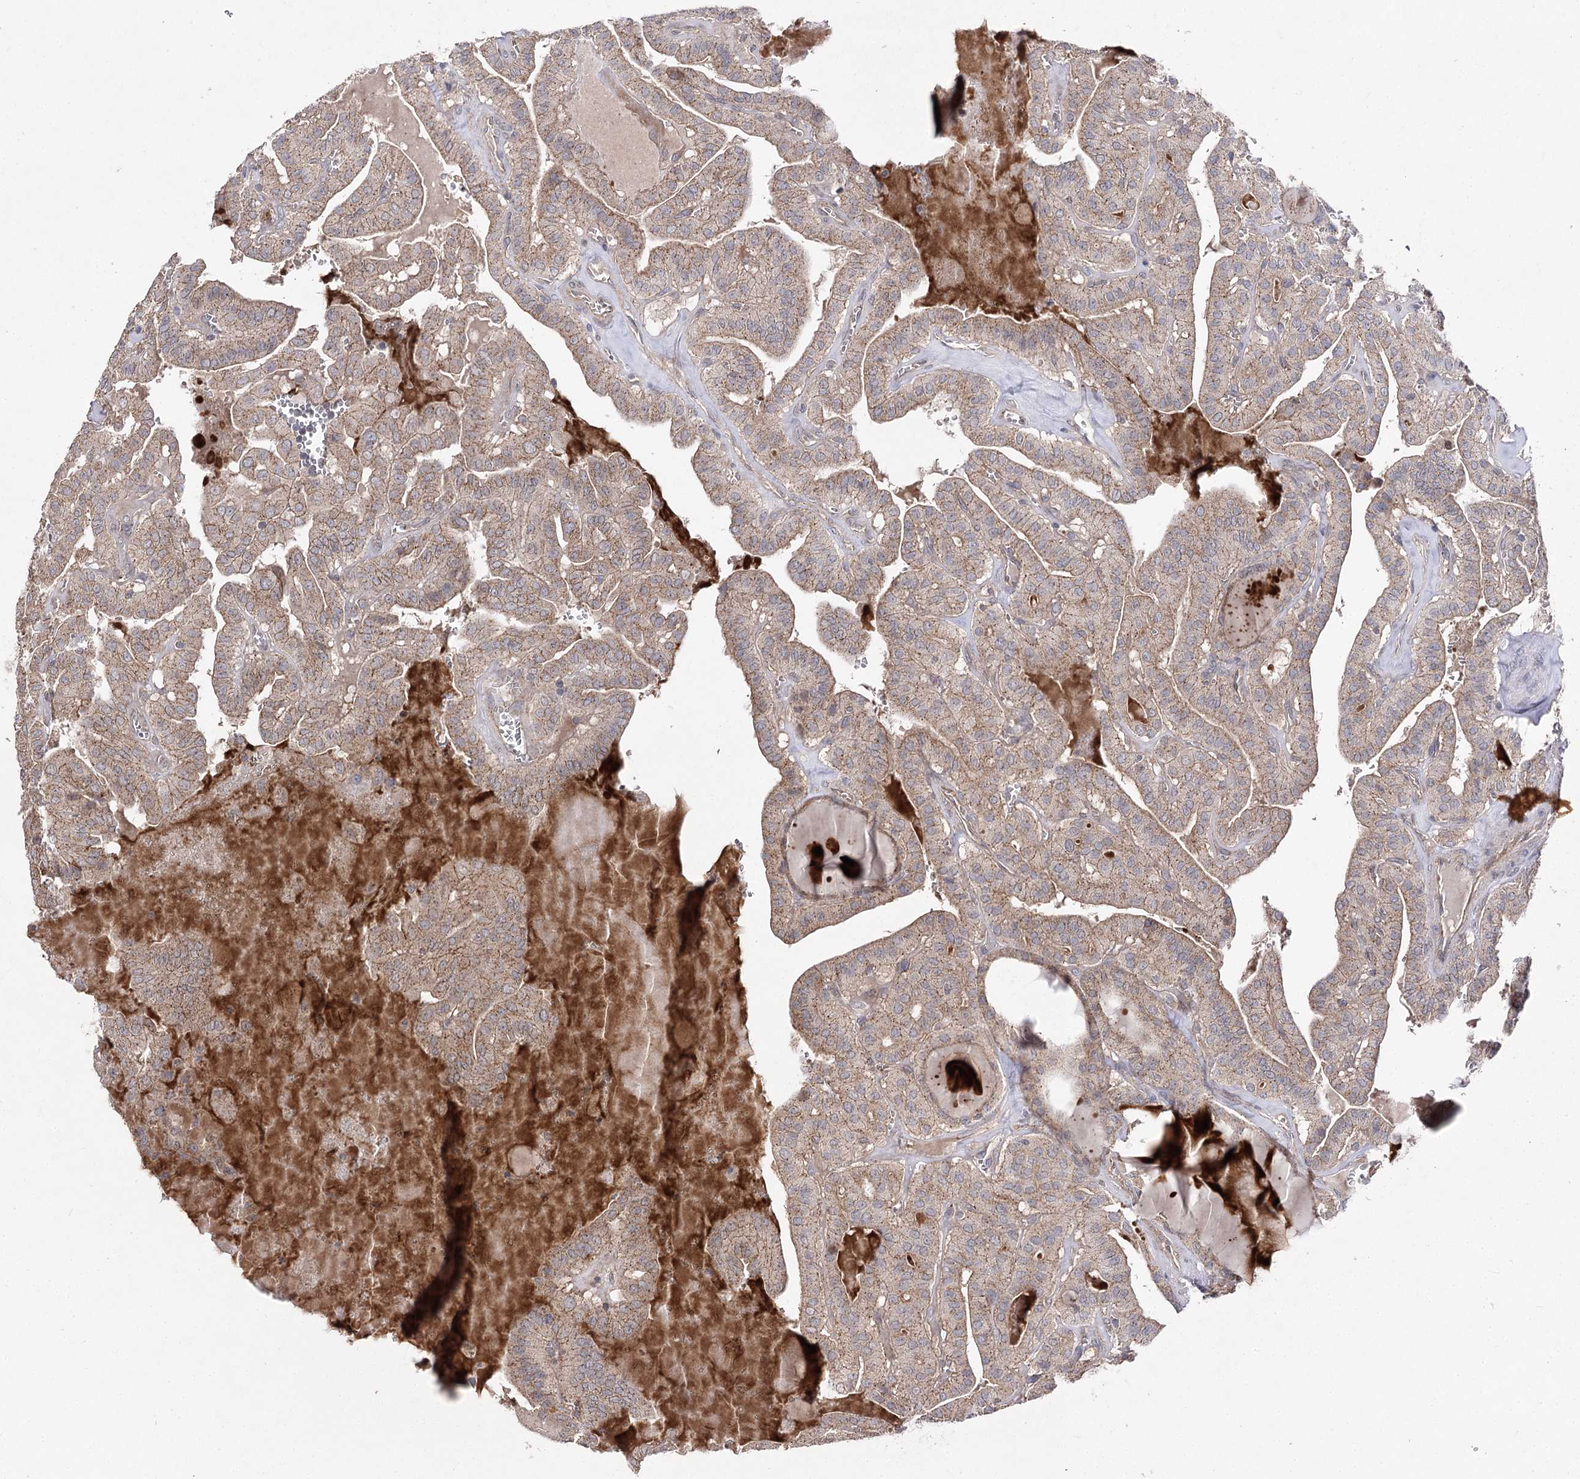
{"staining": {"intensity": "weak", "quantity": ">75%", "location": "cytoplasmic/membranous"}, "tissue": "thyroid cancer", "cell_type": "Tumor cells", "image_type": "cancer", "snomed": [{"axis": "morphology", "description": "Papillary adenocarcinoma, NOS"}, {"axis": "topography", "description": "Thyroid gland"}], "caption": "DAB (3,3'-diaminobenzidine) immunohistochemical staining of human papillary adenocarcinoma (thyroid) displays weak cytoplasmic/membranous protein staining in about >75% of tumor cells.", "gene": "AURKC", "patient": {"sex": "male", "age": 52}}